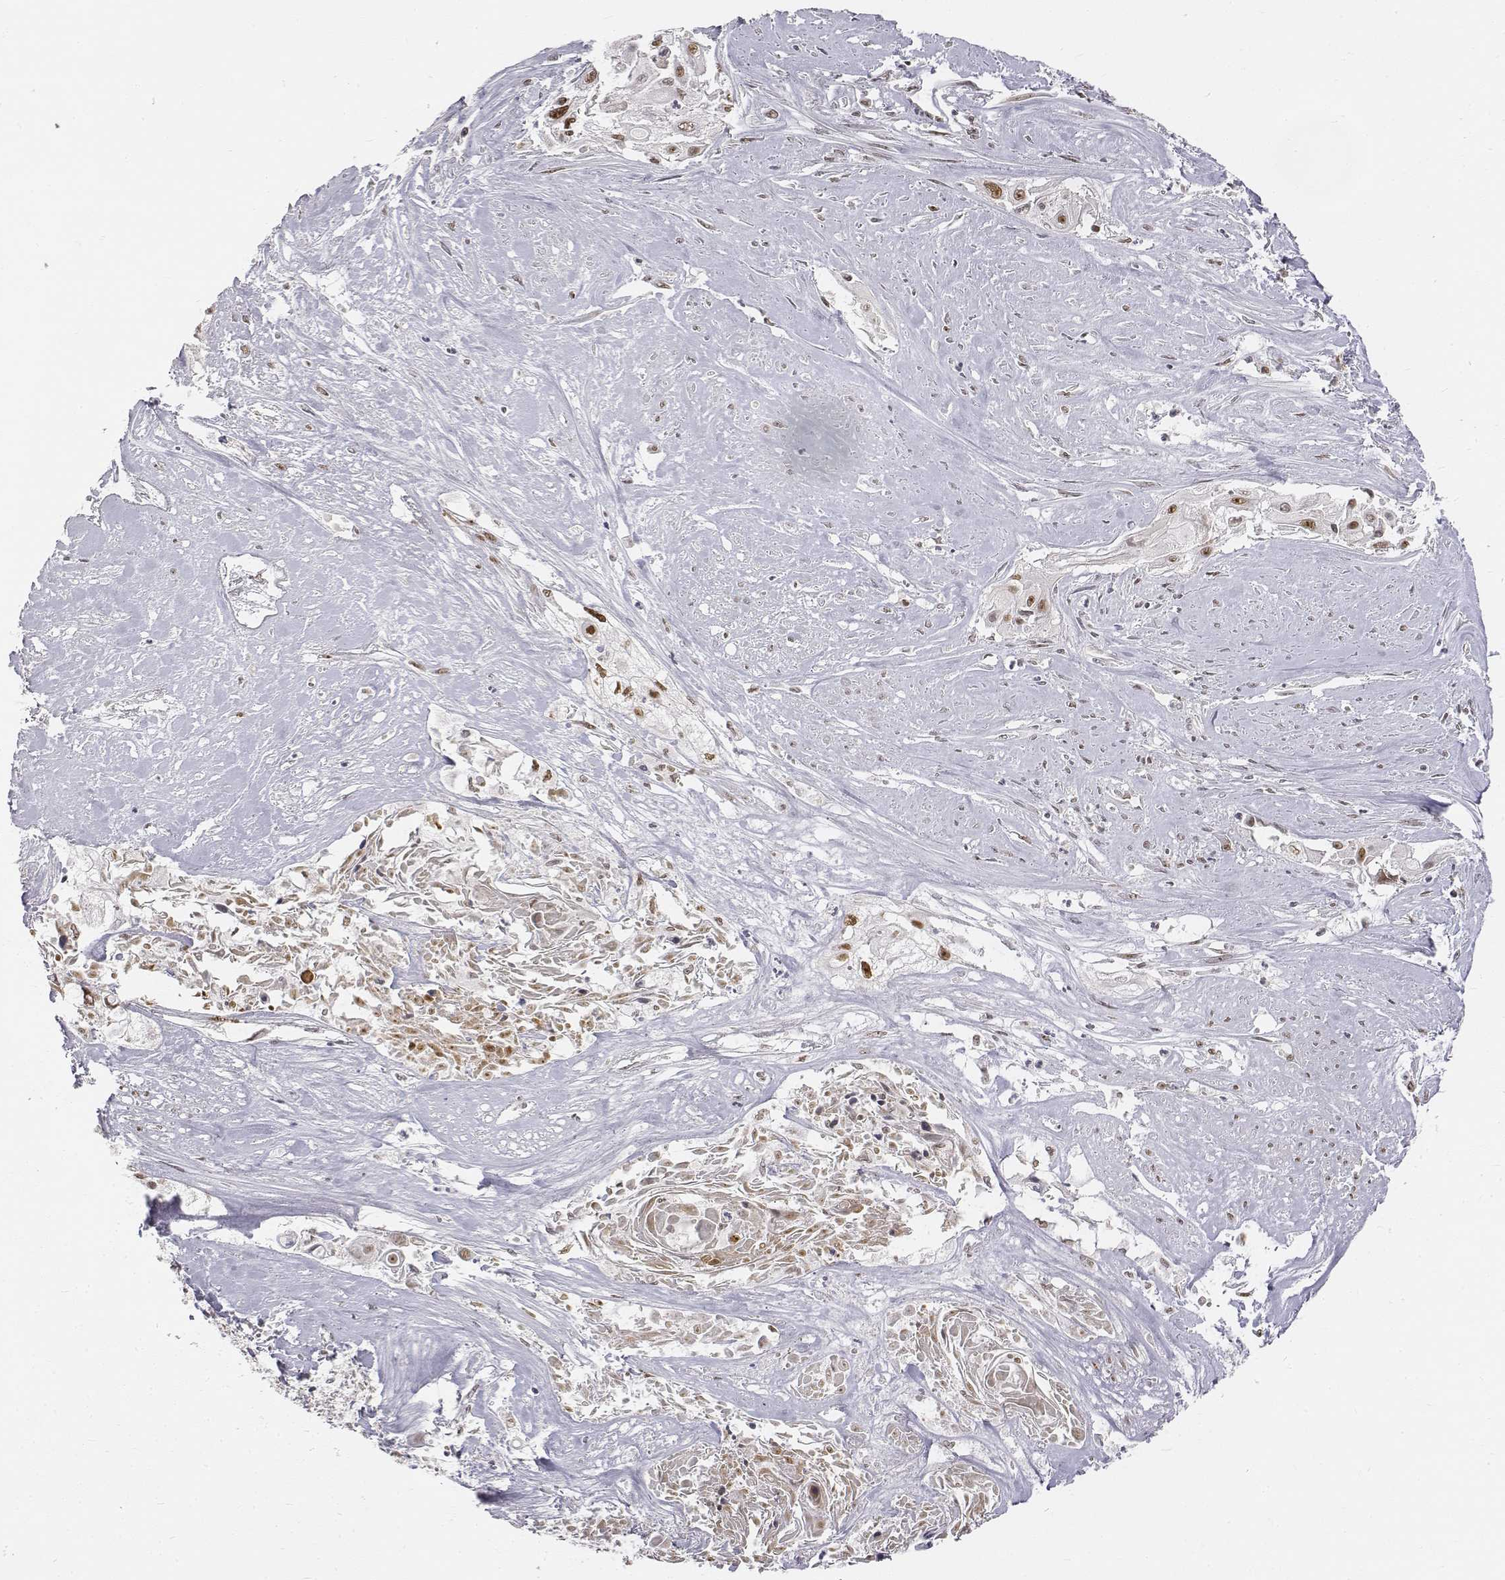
{"staining": {"intensity": "moderate", "quantity": ">75%", "location": "nuclear"}, "tissue": "cervical cancer", "cell_type": "Tumor cells", "image_type": "cancer", "snomed": [{"axis": "morphology", "description": "Squamous cell carcinoma, NOS"}, {"axis": "topography", "description": "Cervix"}], "caption": "Protein expression analysis of cervical cancer displays moderate nuclear expression in about >75% of tumor cells.", "gene": "PHF6", "patient": {"sex": "female", "age": 49}}